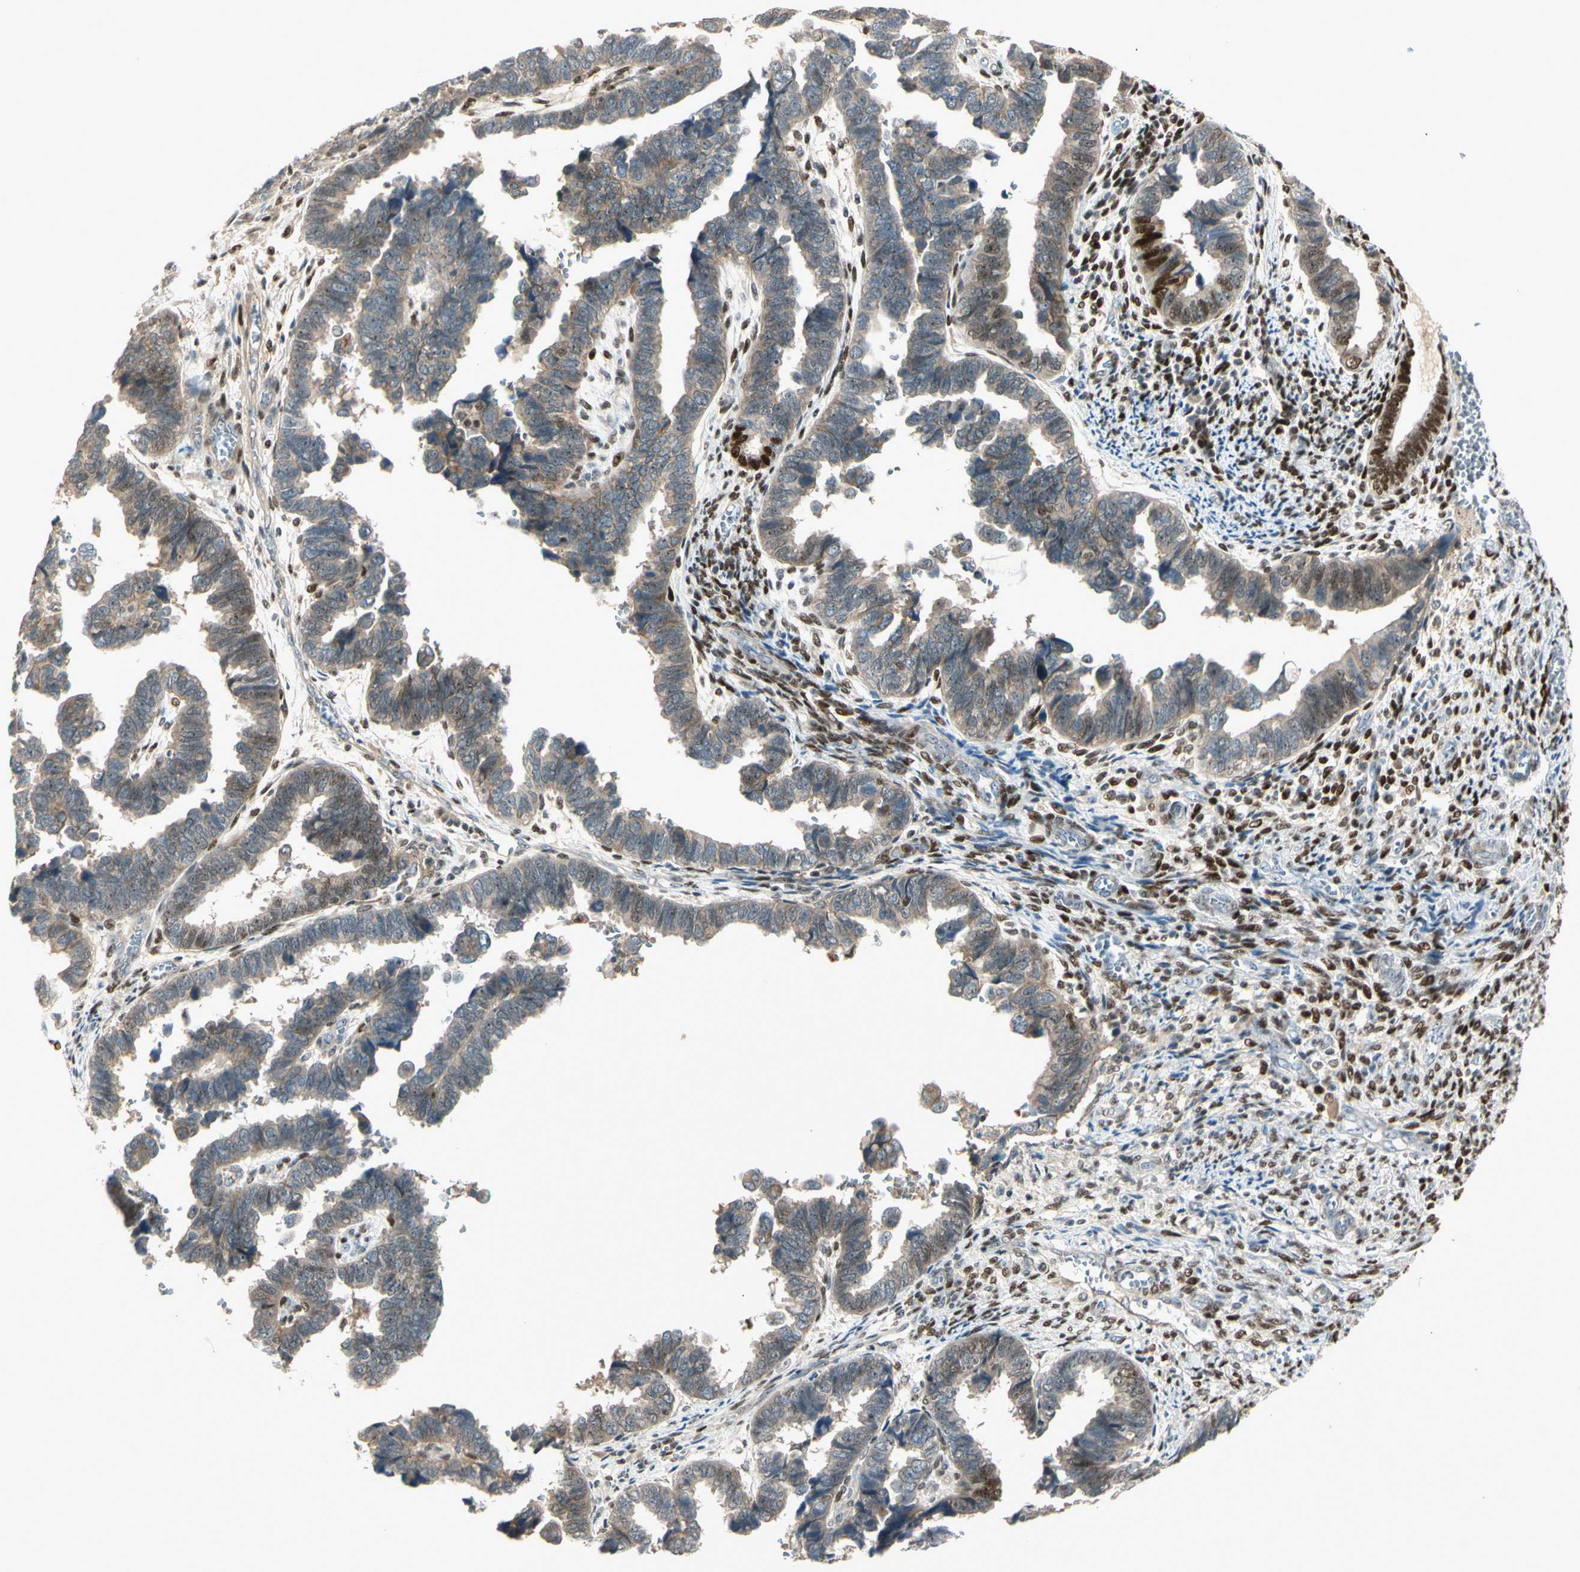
{"staining": {"intensity": "weak", "quantity": ">75%", "location": "cytoplasmic/membranous"}, "tissue": "endometrial cancer", "cell_type": "Tumor cells", "image_type": "cancer", "snomed": [{"axis": "morphology", "description": "Adenocarcinoma, NOS"}, {"axis": "topography", "description": "Endometrium"}], "caption": "An image showing weak cytoplasmic/membranous staining in approximately >75% of tumor cells in adenocarcinoma (endometrial), as visualized by brown immunohistochemical staining.", "gene": "NFYA", "patient": {"sex": "female", "age": 75}}